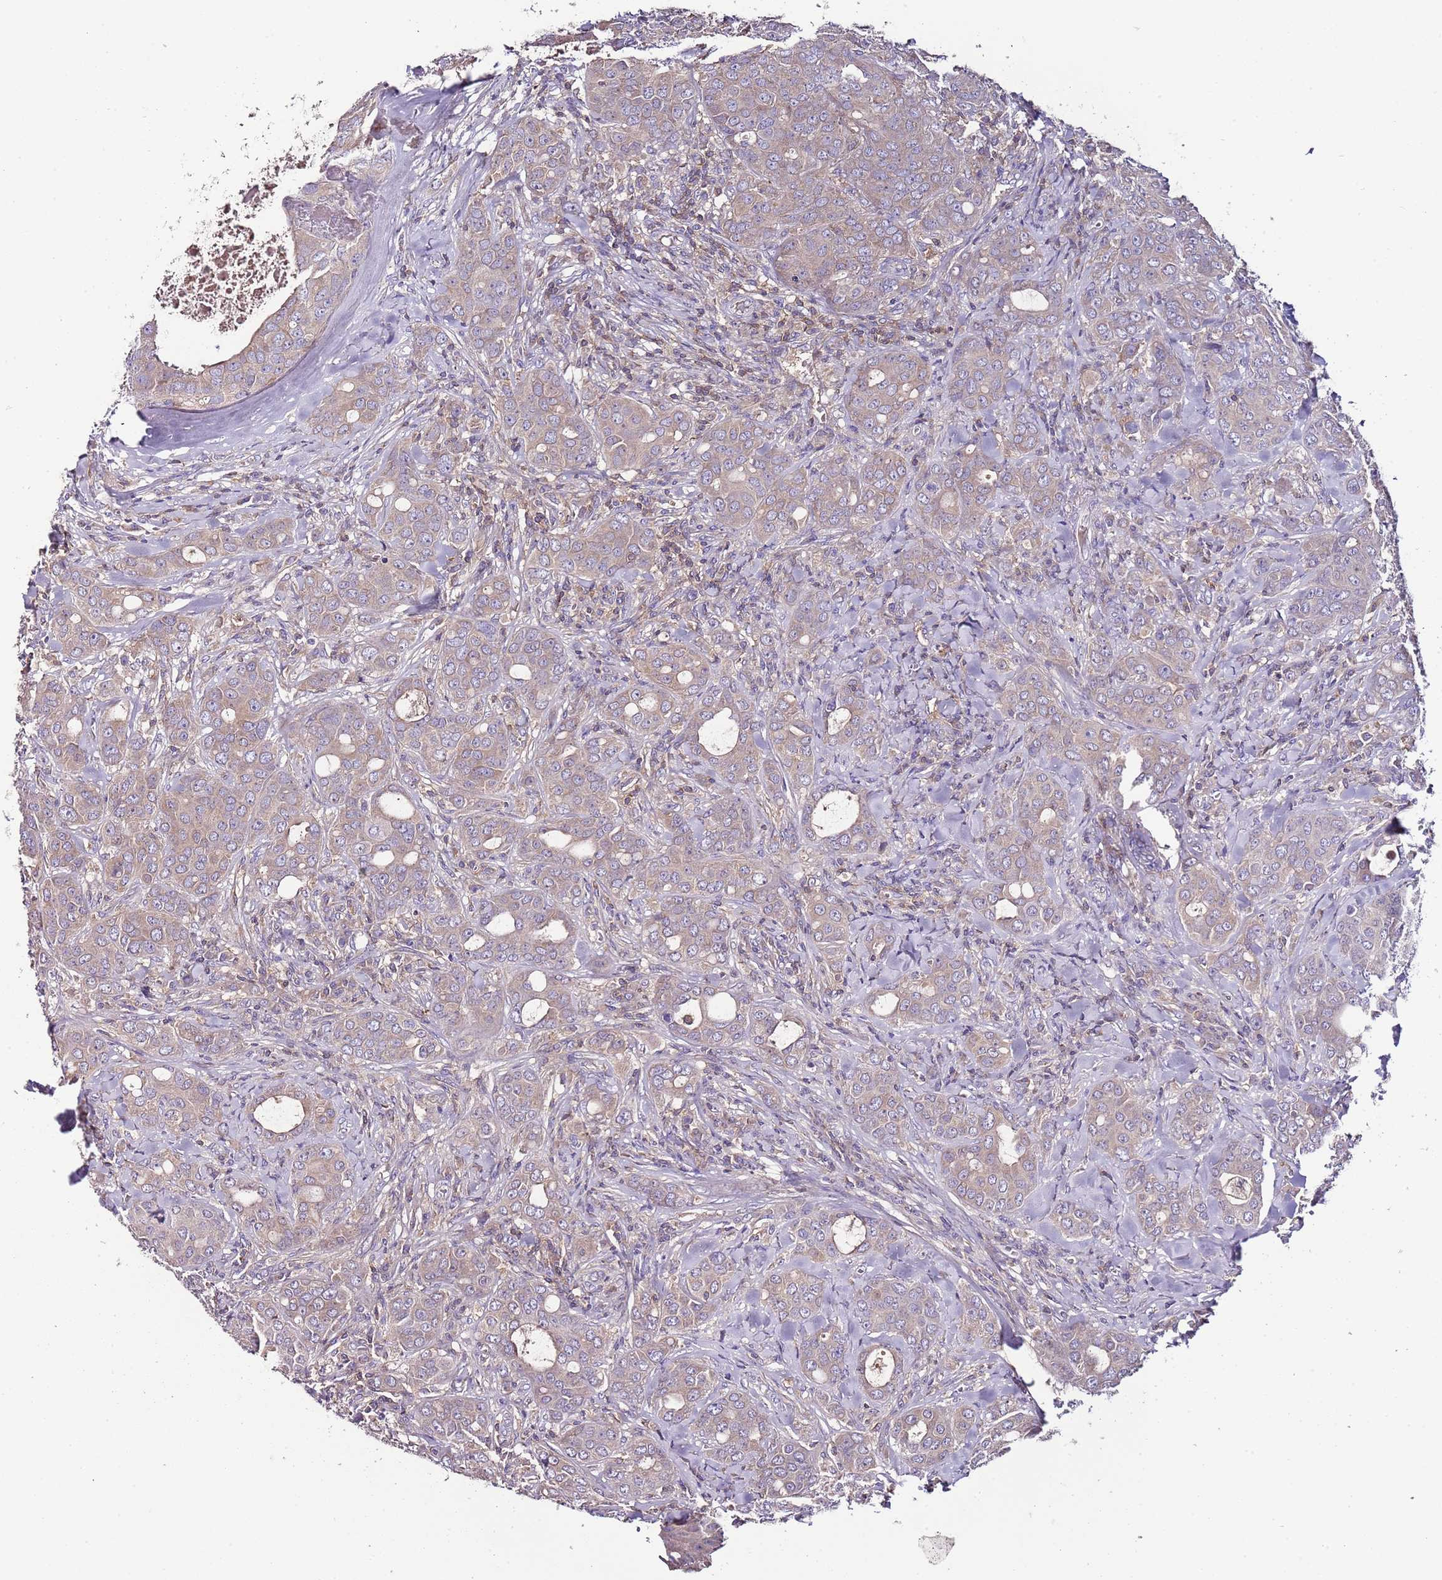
{"staining": {"intensity": "weak", "quantity": "25%-75%", "location": "cytoplasmic/membranous"}, "tissue": "breast cancer", "cell_type": "Tumor cells", "image_type": "cancer", "snomed": [{"axis": "morphology", "description": "Duct carcinoma"}, {"axis": "topography", "description": "Breast"}], "caption": "IHC (DAB) staining of breast intraductal carcinoma displays weak cytoplasmic/membranous protein positivity in about 25%-75% of tumor cells.", "gene": "IGIP", "patient": {"sex": "female", "age": 43}}